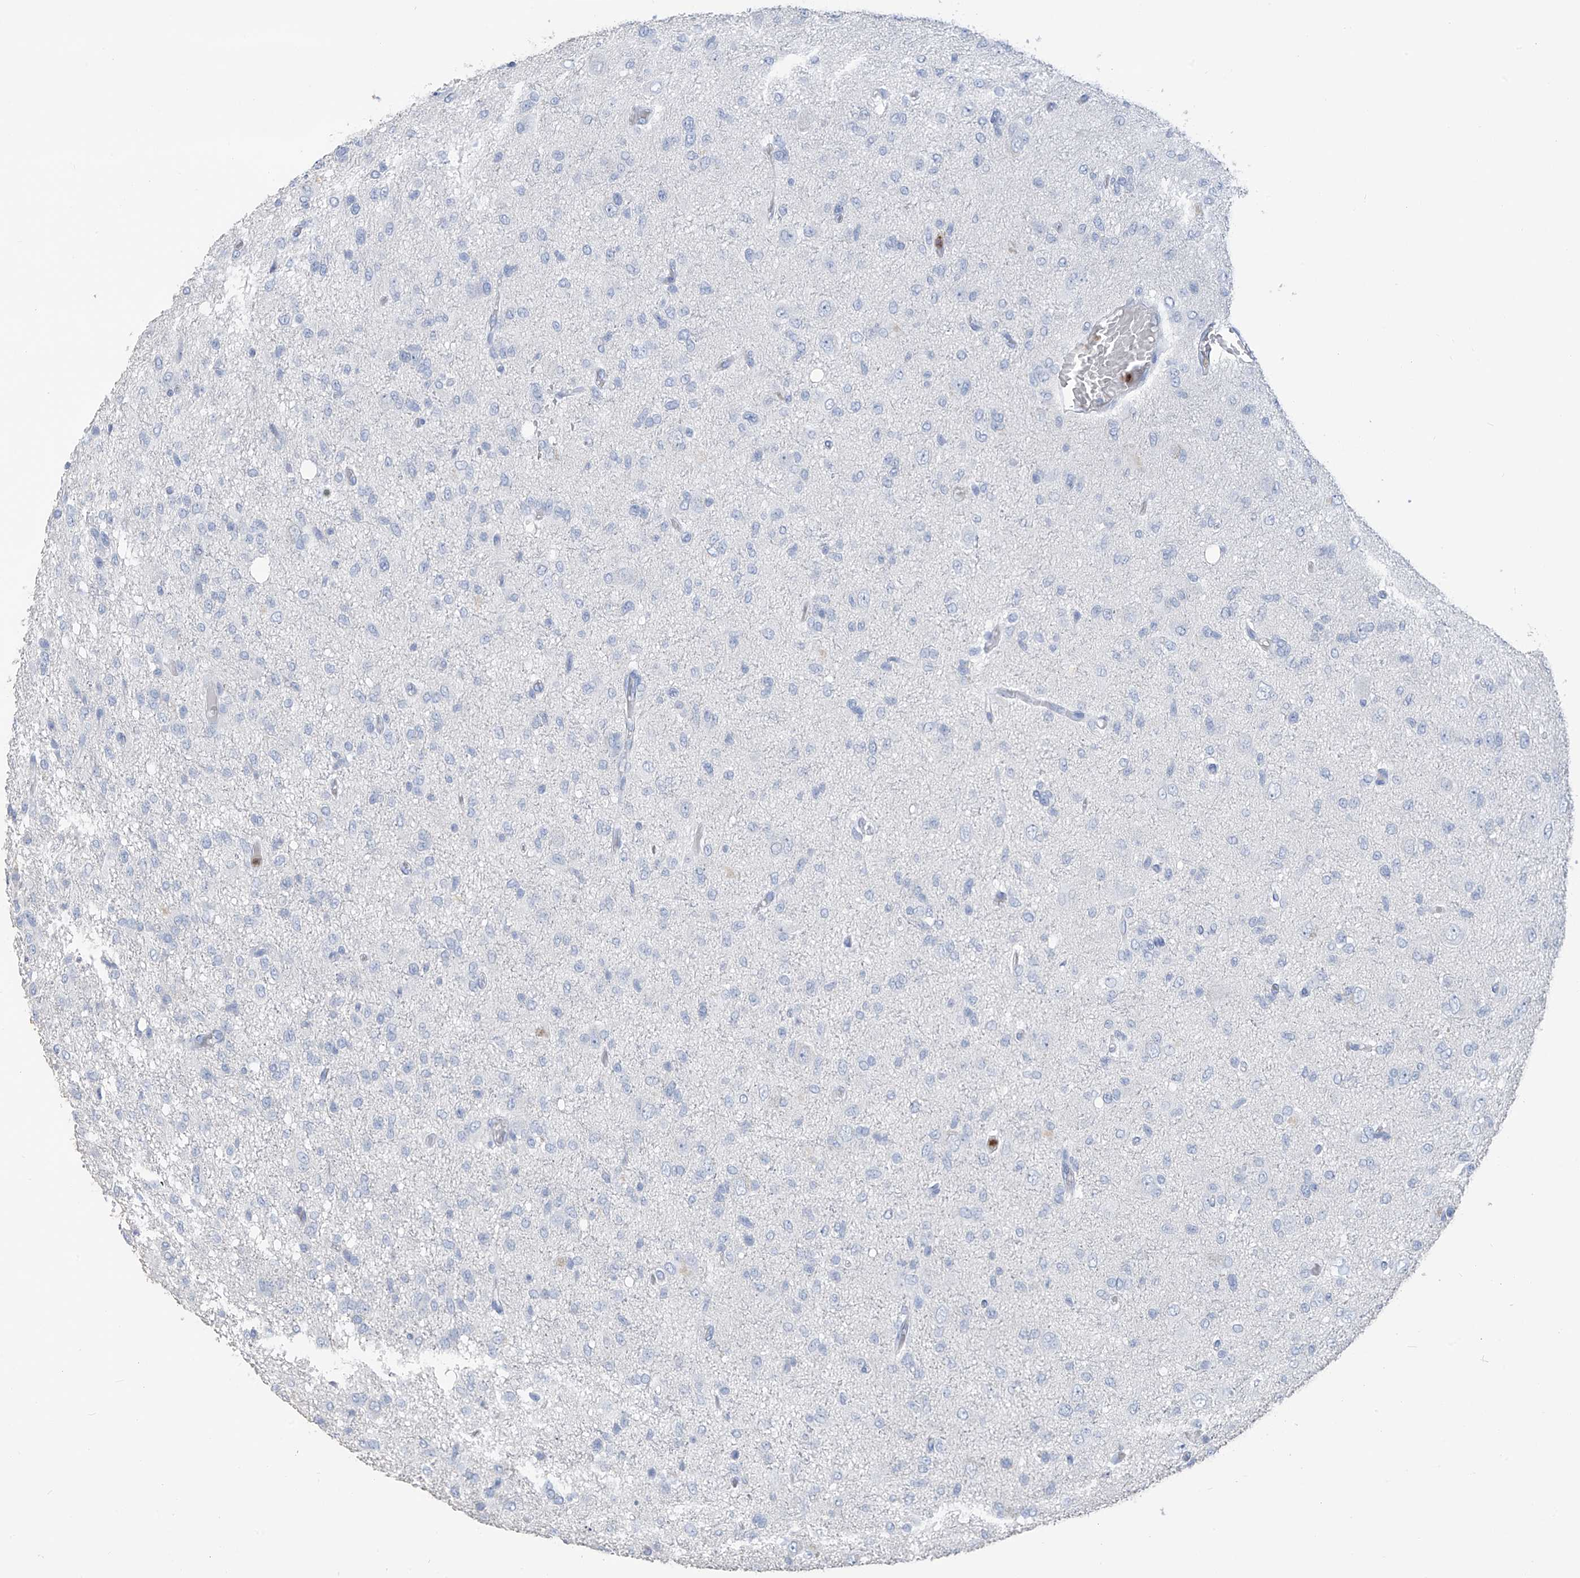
{"staining": {"intensity": "negative", "quantity": "none", "location": "none"}, "tissue": "glioma", "cell_type": "Tumor cells", "image_type": "cancer", "snomed": [{"axis": "morphology", "description": "Glioma, malignant, High grade"}, {"axis": "topography", "description": "Brain"}], "caption": "The histopathology image demonstrates no significant expression in tumor cells of glioma. (DAB immunohistochemistry (IHC), high magnification).", "gene": "PAFAH1B3", "patient": {"sex": "female", "age": 59}}